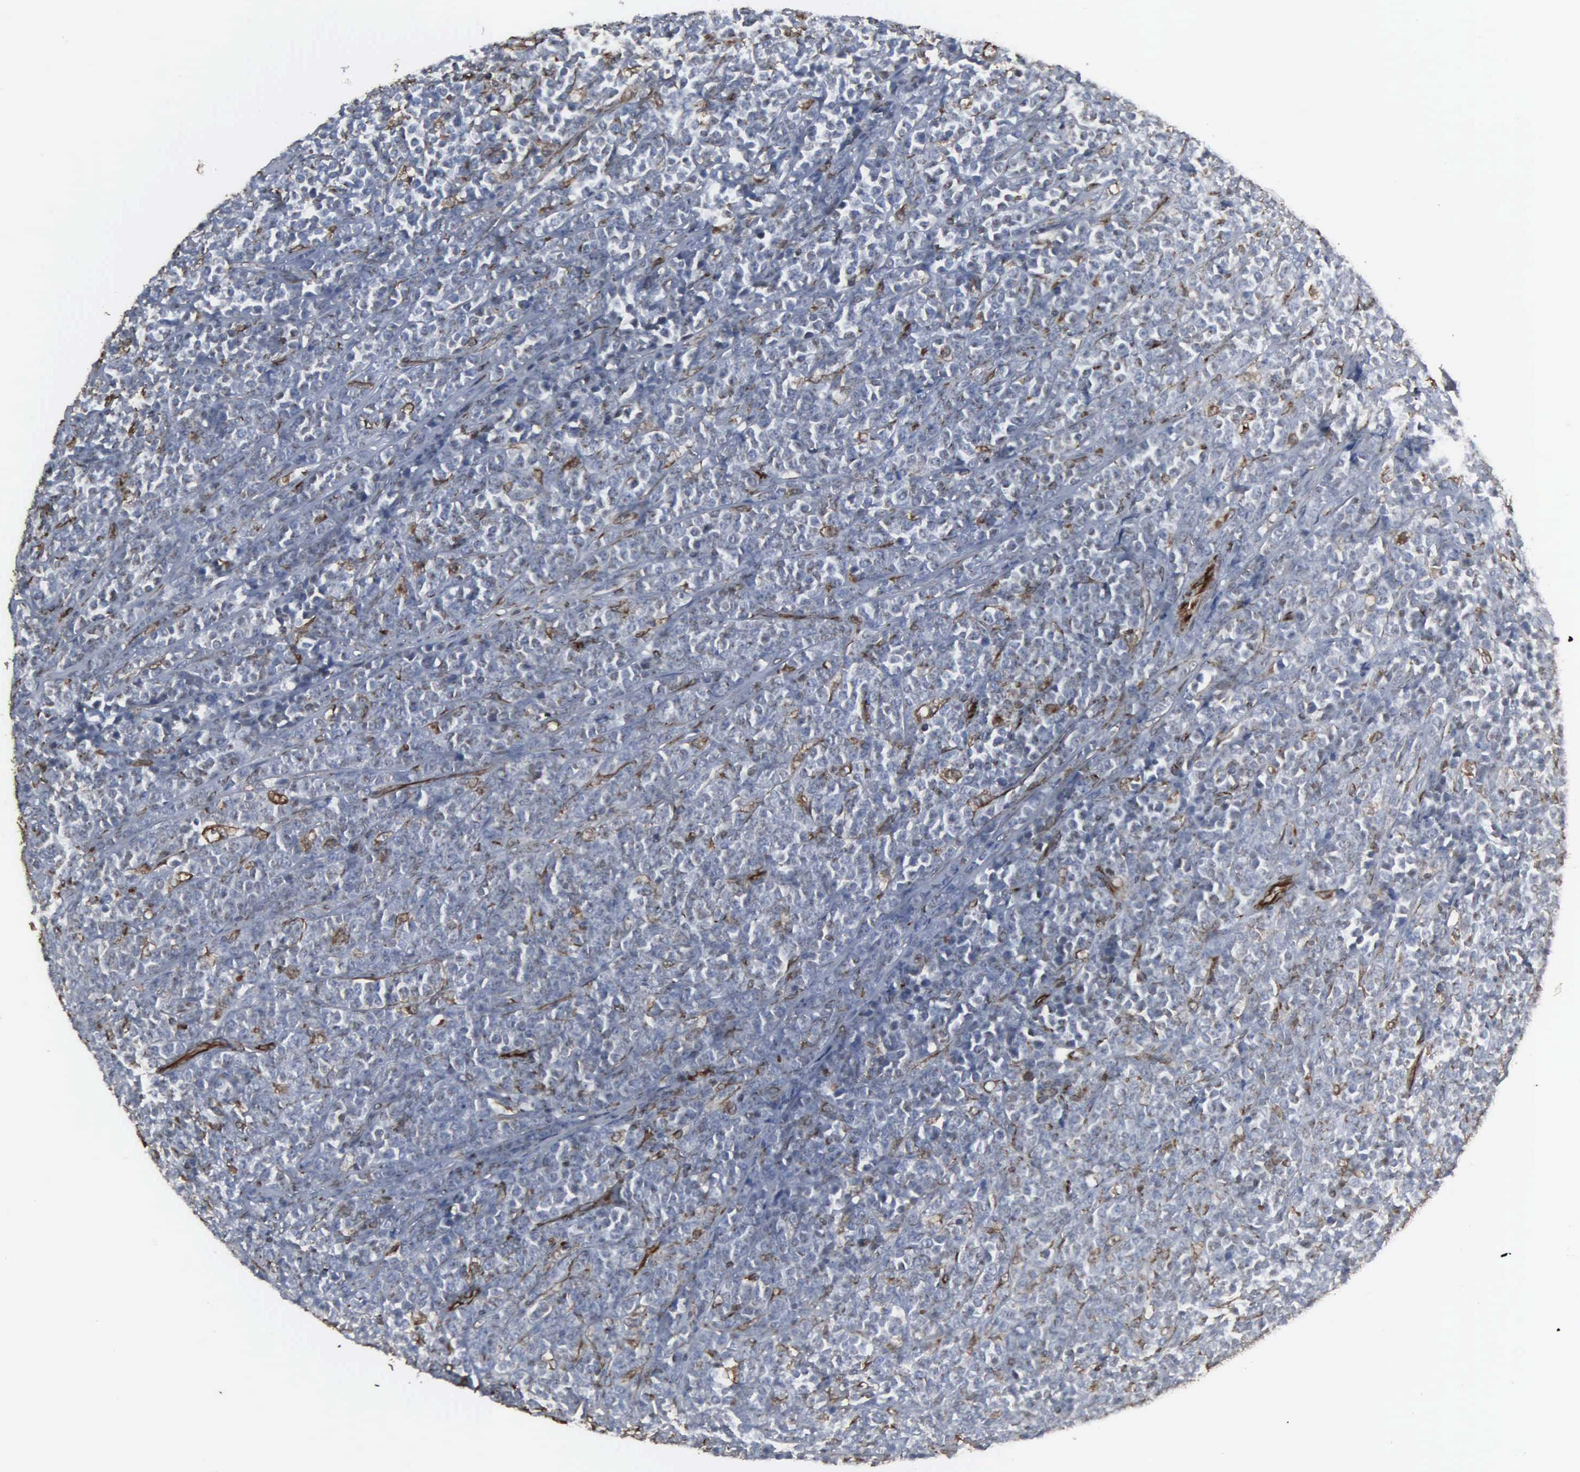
{"staining": {"intensity": "weak", "quantity": "<25%", "location": "nuclear"}, "tissue": "lymphoma", "cell_type": "Tumor cells", "image_type": "cancer", "snomed": [{"axis": "morphology", "description": "Malignant lymphoma, non-Hodgkin's type, High grade"}, {"axis": "topography", "description": "Small intestine"}, {"axis": "topography", "description": "Colon"}], "caption": "DAB (3,3'-diaminobenzidine) immunohistochemical staining of high-grade malignant lymphoma, non-Hodgkin's type exhibits no significant expression in tumor cells.", "gene": "CCNE1", "patient": {"sex": "male", "age": 8}}